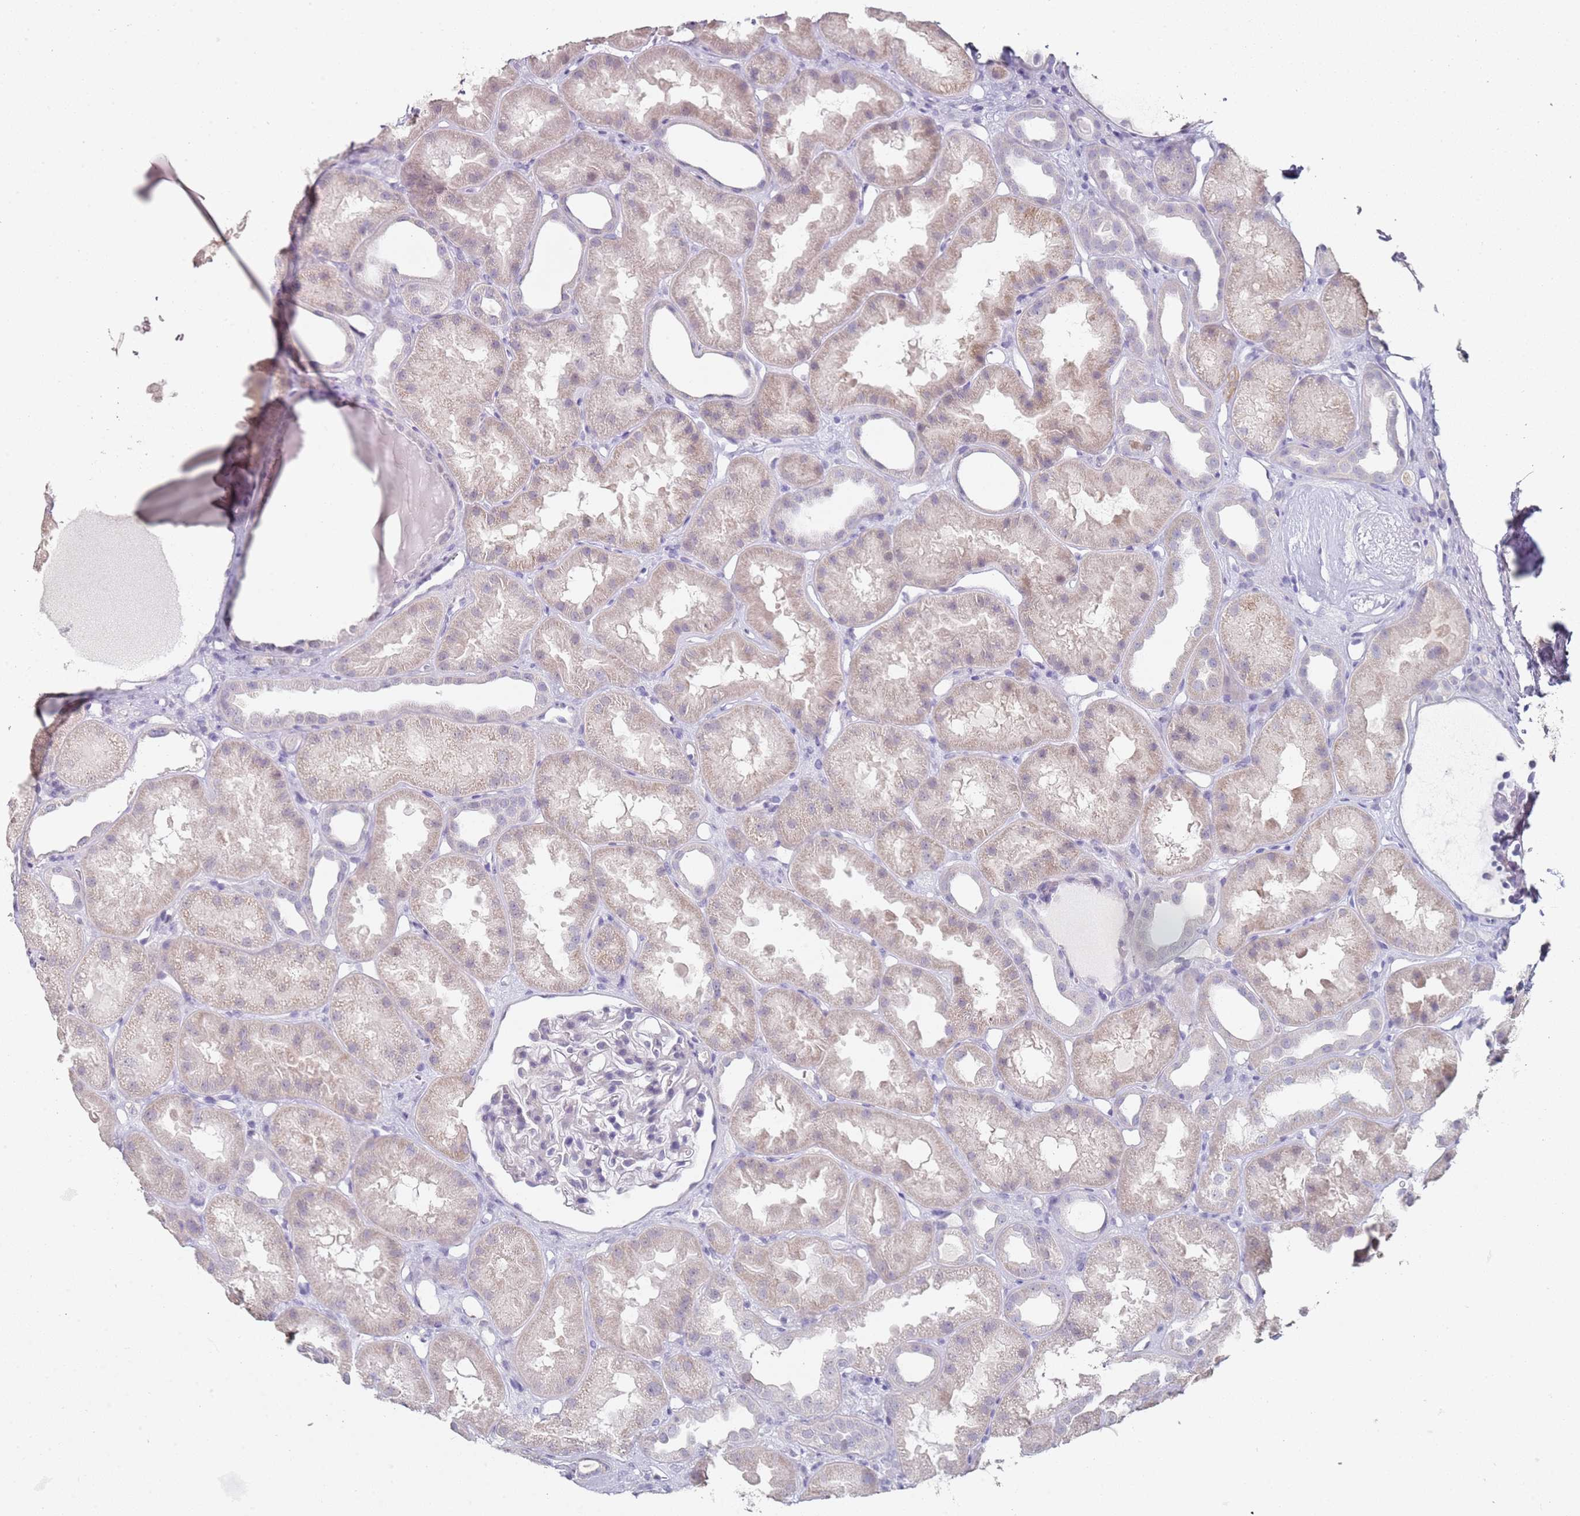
{"staining": {"intensity": "negative", "quantity": "none", "location": "none"}, "tissue": "kidney", "cell_type": "Cells in glomeruli", "image_type": "normal", "snomed": [{"axis": "morphology", "description": "Normal tissue, NOS"}, {"axis": "topography", "description": "Kidney"}], "caption": "DAB (3,3'-diaminobenzidine) immunohistochemical staining of benign kidney reveals no significant expression in cells in glomeruli.", "gene": "DNAH11", "patient": {"sex": "male", "age": 61}}